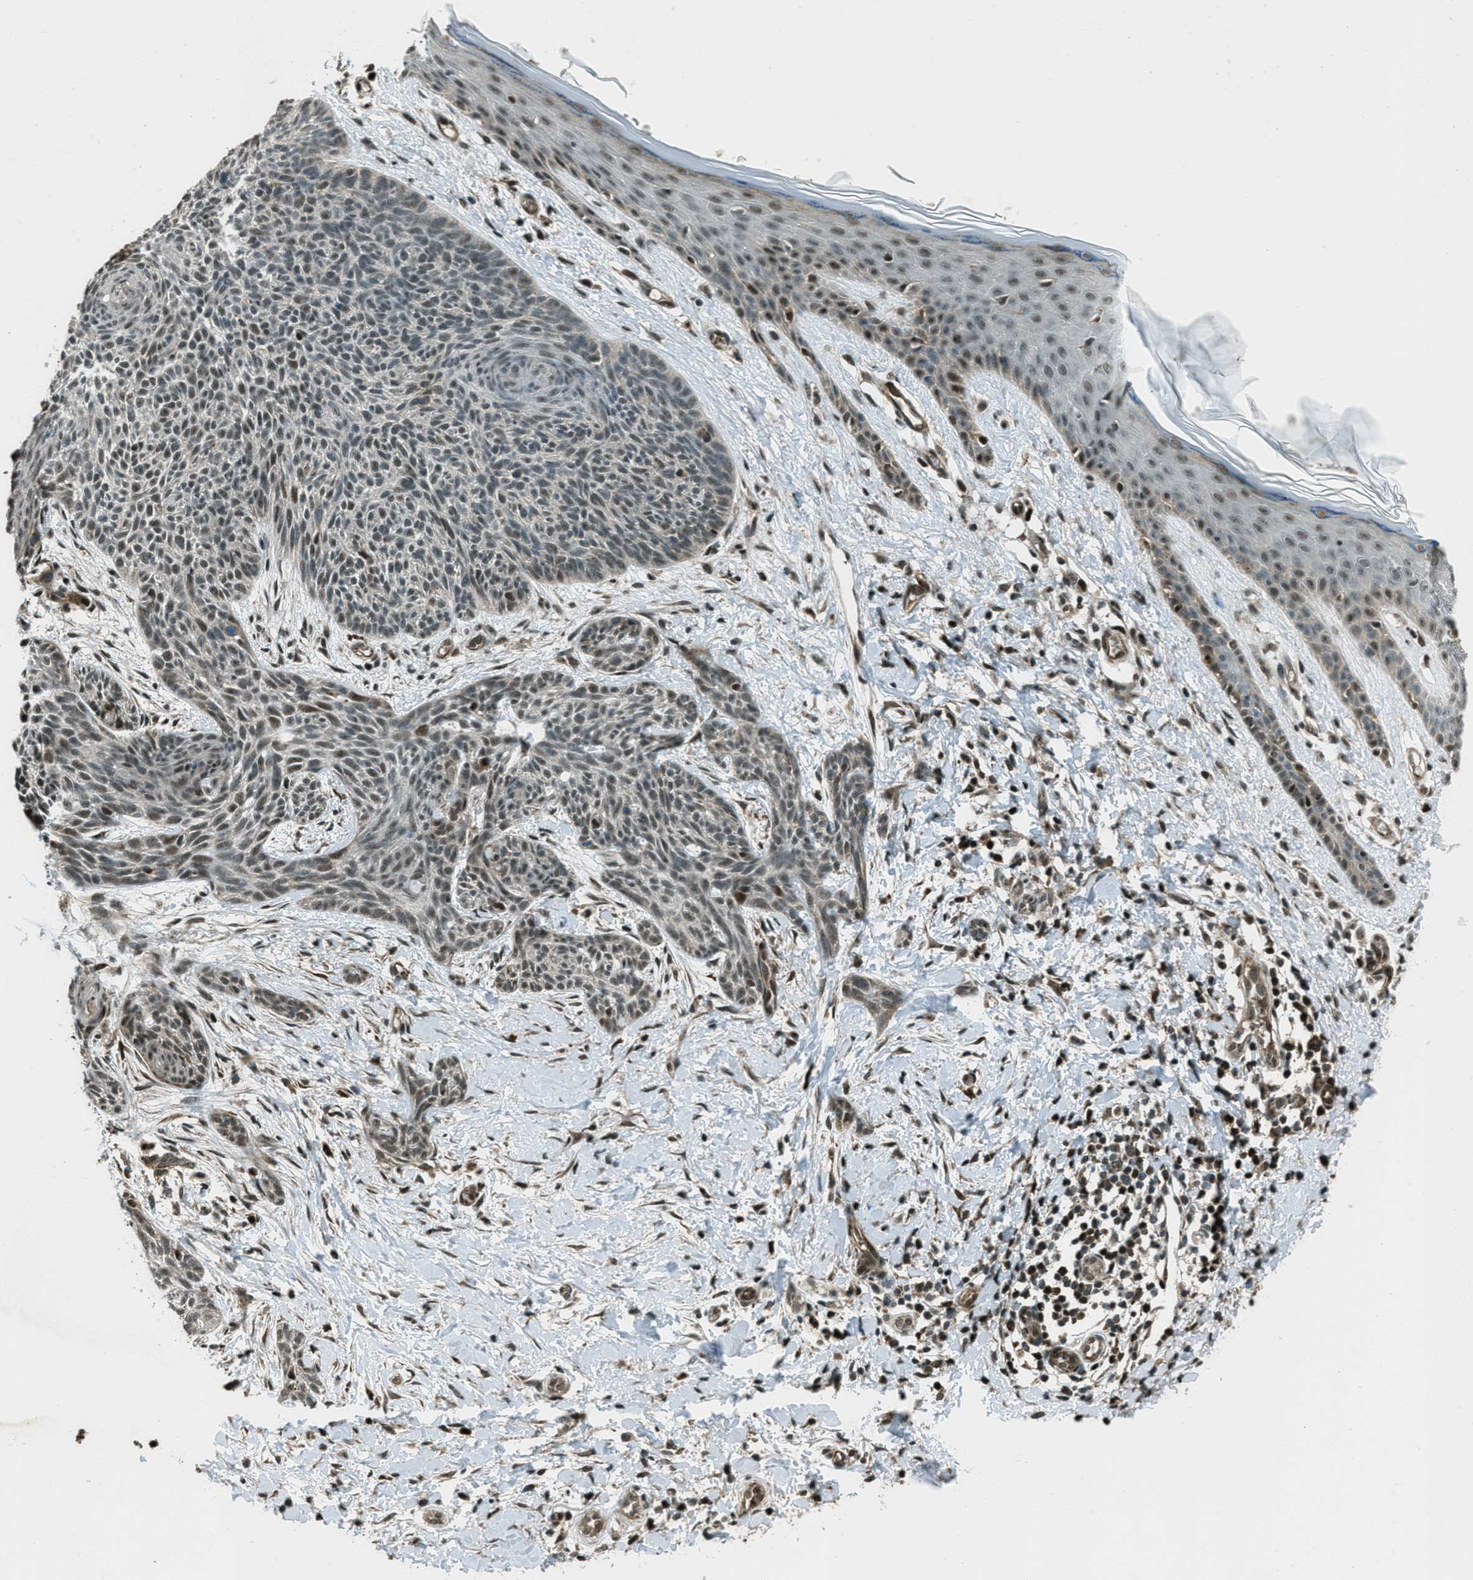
{"staining": {"intensity": "weak", "quantity": "25%-75%", "location": "nuclear"}, "tissue": "skin cancer", "cell_type": "Tumor cells", "image_type": "cancer", "snomed": [{"axis": "morphology", "description": "Basal cell carcinoma"}, {"axis": "topography", "description": "Skin"}], "caption": "High-power microscopy captured an IHC image of skin cancer (basal cell carcinoma), revealing weak nuclear positivity in approximately 25%-75% of tumor cells.", "gene": "TARDBP", "patient": {"sex": "female", "age": 59}}